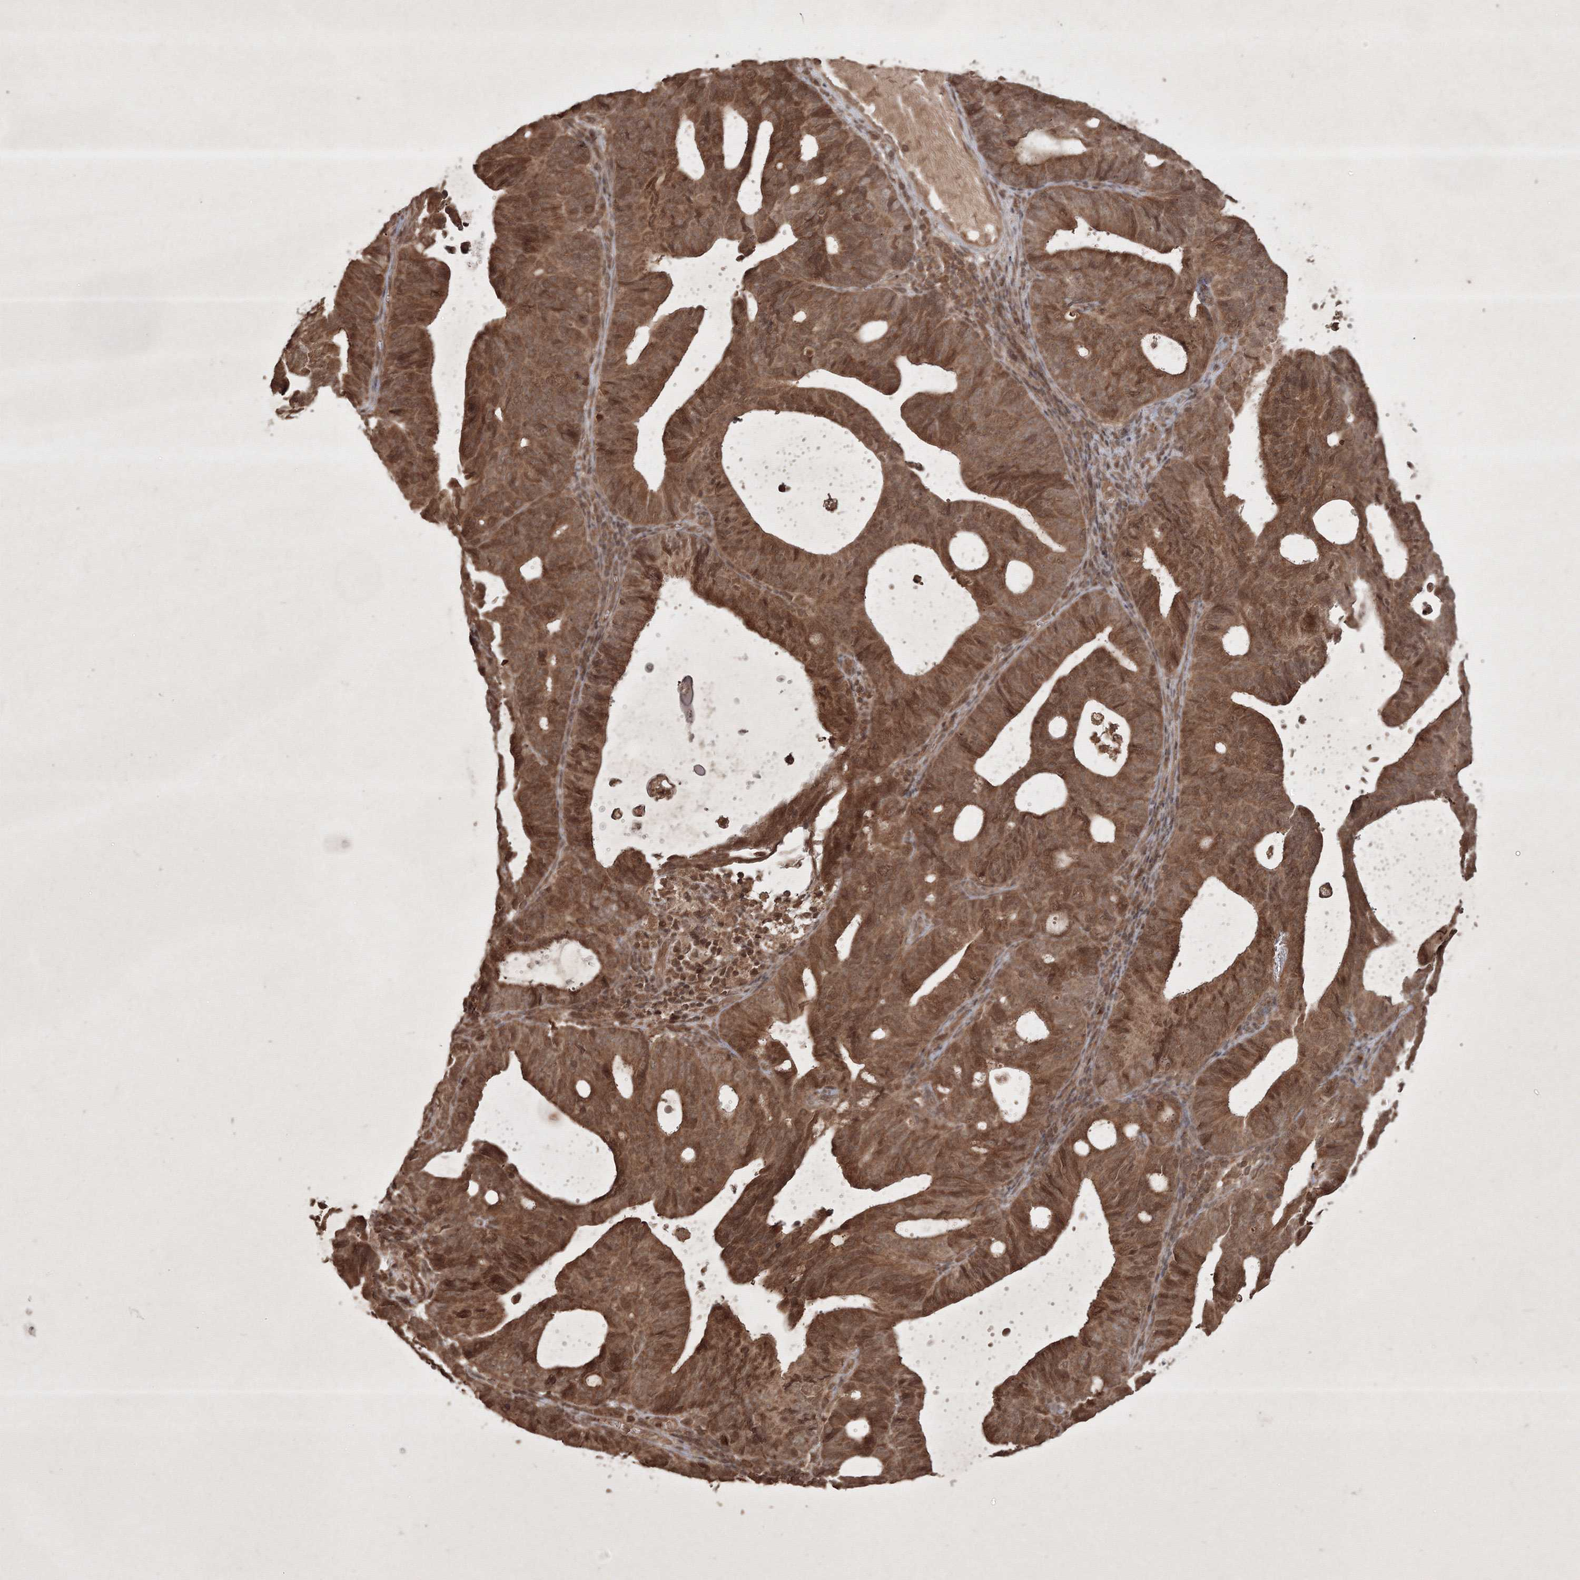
{"staining": {"intensity": "moderate", "quantity": ">75%", "location": "cytoplasmic/membranous,nuclear"}, "tissue": "endometrial cancer", "cell_type": "Tumor cells", "image_type": "cancer", "snomed": [{"axis": "morphology", "description": "Adenocarcinoma, NOS"}, {"axis": "topography", "description": "Uterus"}], "caption": "Endometrial cancer (adenocarcinoma) stained with DAB IHC exhibits medium levels of moderate cytoplasmic/membranous and nuclear positivity in approximately >75% of tumor cells.", "gene": "PELI3", "patient": {"sex": "female", "age": 83}}